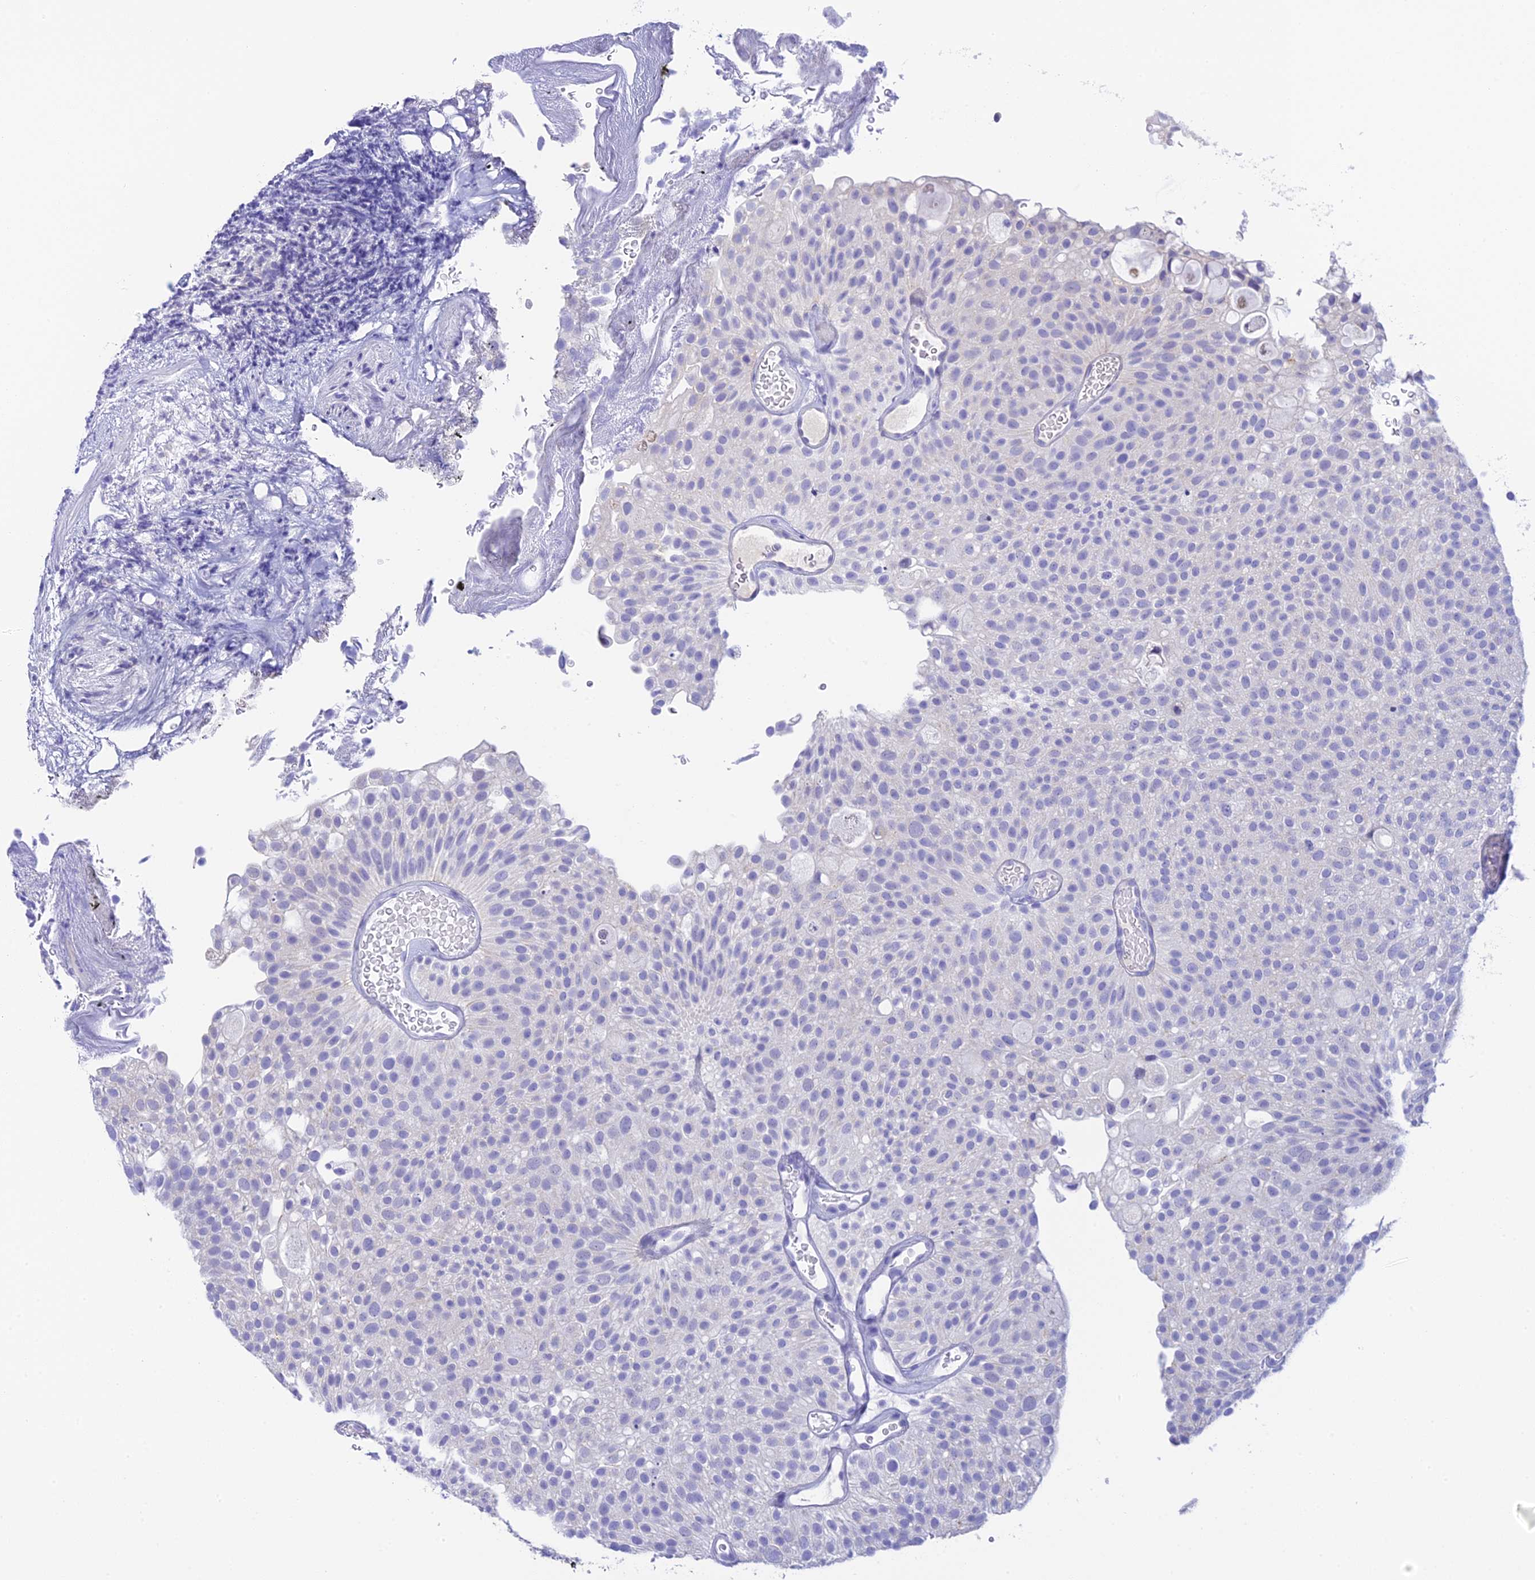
{"staining": {"intensity": "negative", "quantity": "none", "location": "none"}, "tissue": "urothelial cancer", "cell_type": "Tumor cells", "image_type": "cancer", "snomed": [{"axis": "morphology", "description": "Urothelial carcinoma, Low grade"}, {"axis": "topography", "description": "Urinary bladder"}], "caption": "IHC histopathology image of neoplastic tissue: low-grade urothelial carcinoma stained with DAB (3,3'-diaminobenzidine) reveals no significant protein positivity in tumor cells.", "gene": "C12orf29", "patient": {"sex": "male", "age": 78}}